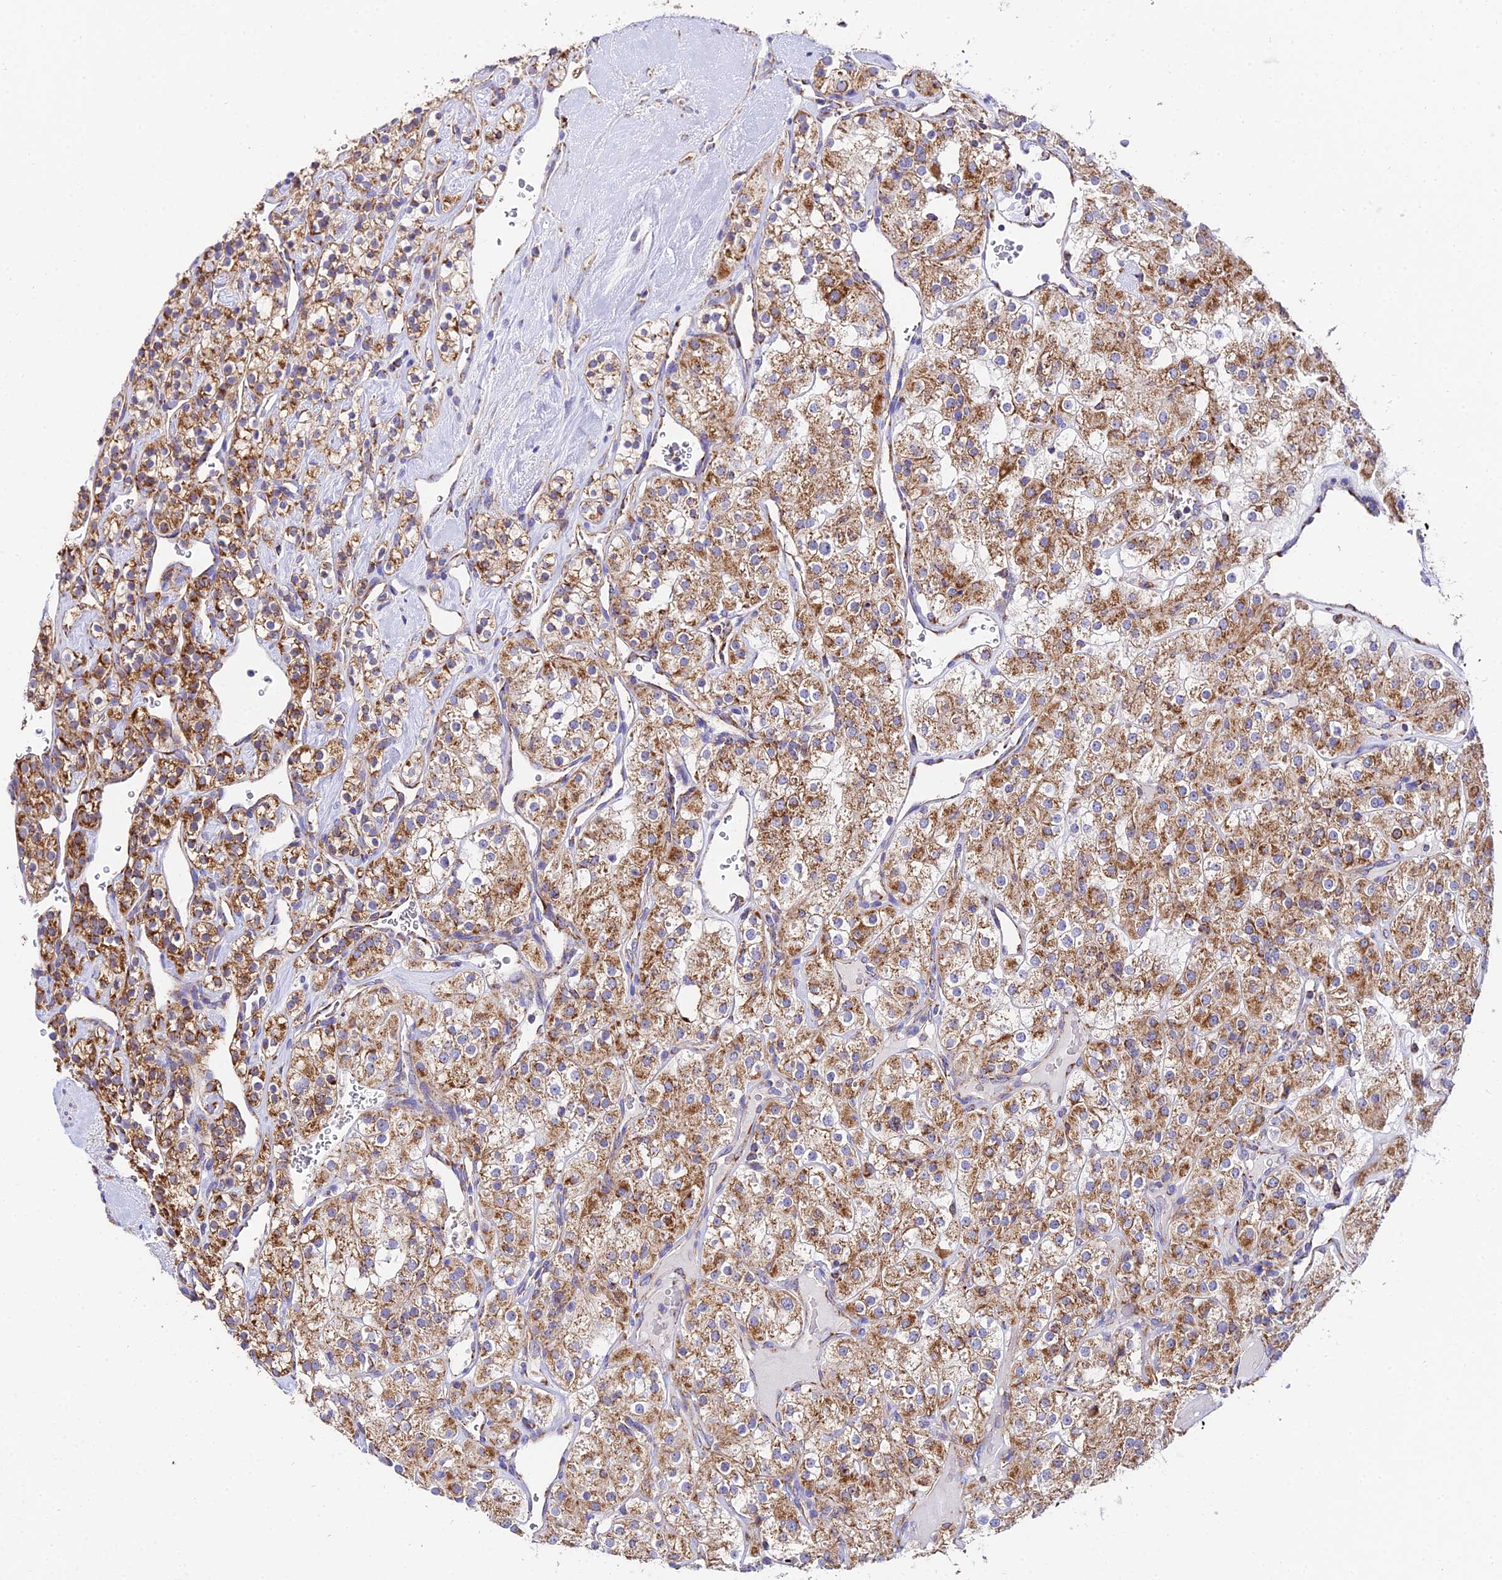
{"staining": {"intensity": "moderate", "quantity": ">75%", "location": "cytoplasmic/membranous"}, "tissue": "renal cancer", "cell_type": "Tumor cells", "image_type": "cancer", "snomed": [{"axis": "morphology", "description": "Adenocarcinoma, NOS"}, {"axis": "topography", "description": "Kidney"}], "caption": "IHC of human renal cancer (adenocarcinoma) shows medium levels of moderate cytoplasmic/membranous staining in about >75% of tumor cells.", "gene": "OCIAD1", "patient": {"sex": "male", "age": 77}}